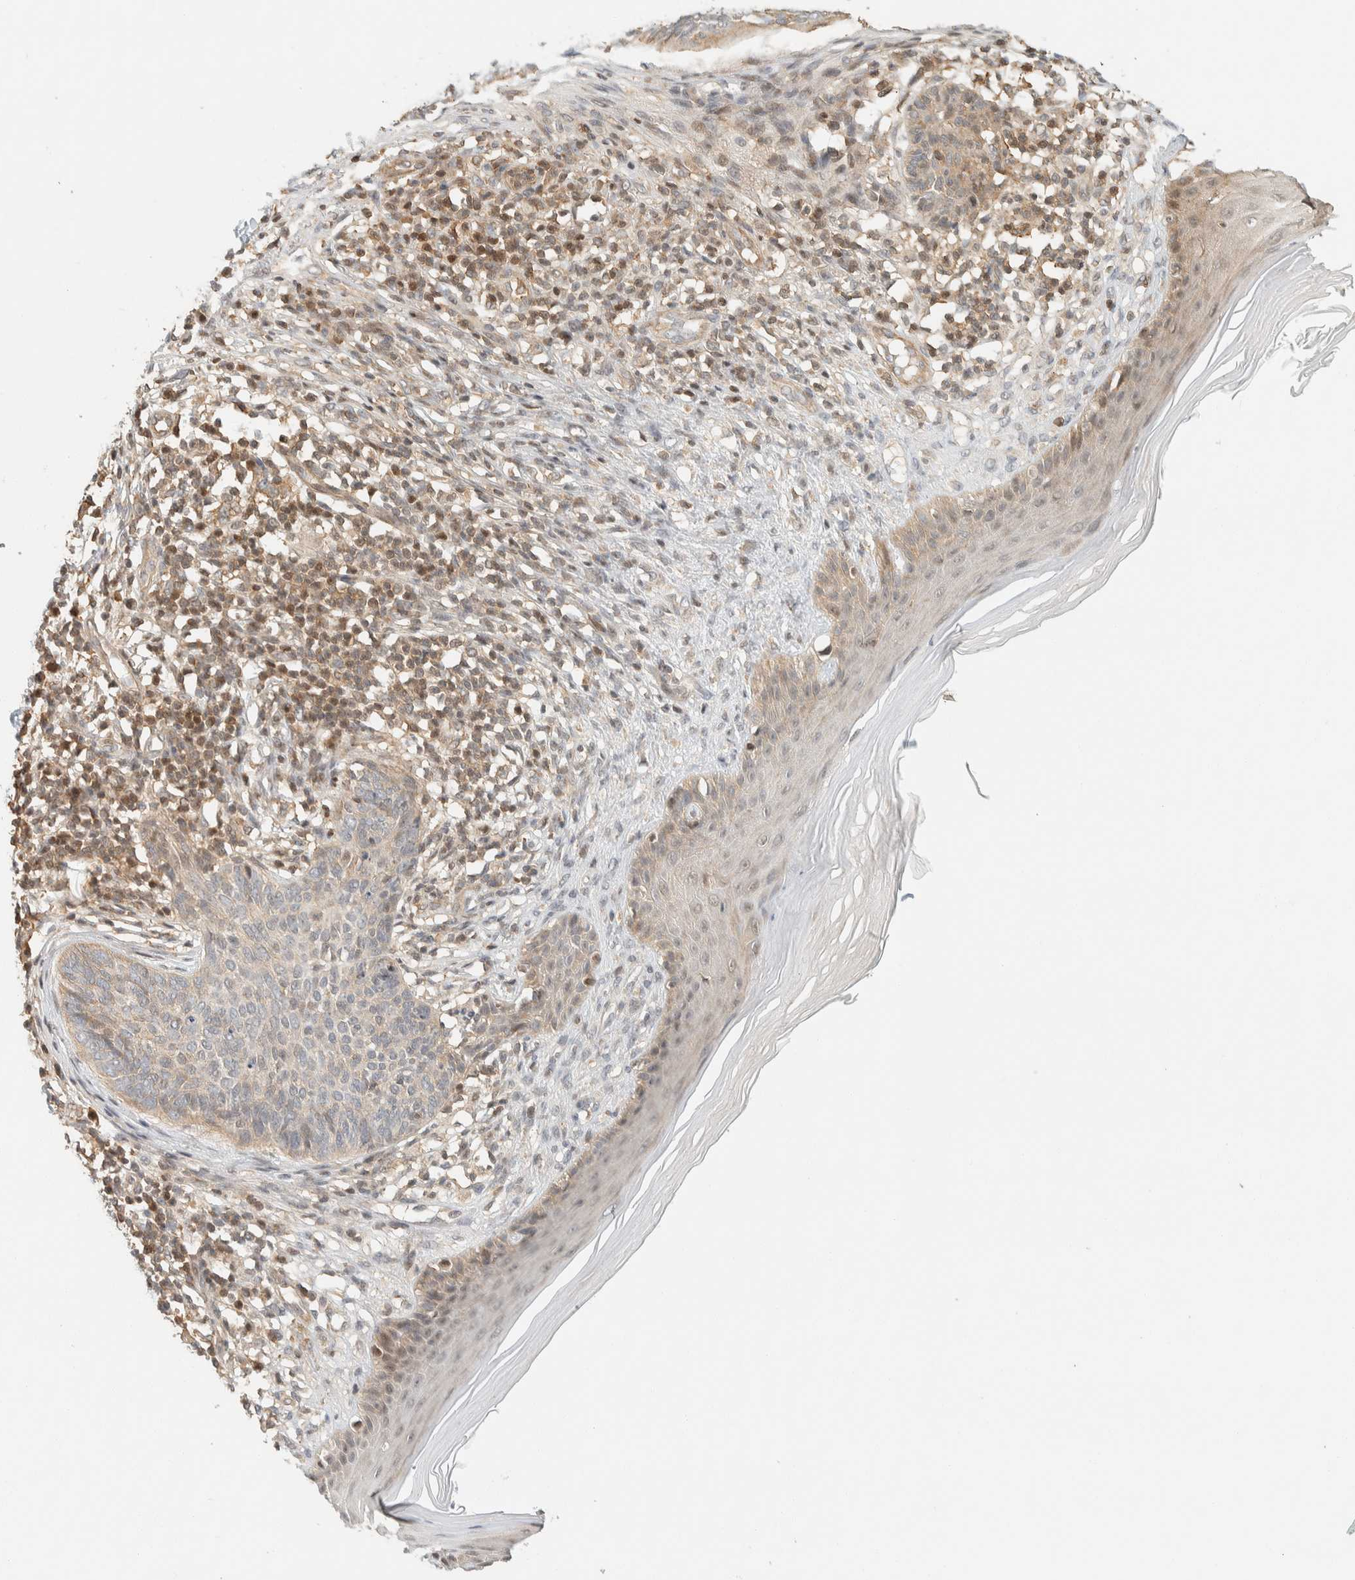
{"staining": {"intensity": "weak", "quantity": "25%-75%", "location": "cytoplasmic/membranous"}, "tissue": "skin cancer", "cell_type": "Tumor cells", "image_type": "cancer", "snomed": [{"axis": "morphology", "description": "Normal tissue, NOS"}, {"axis": "morphology", "description": "Basal cell carcinoma"}, {"axis": "topography", "description": "Skin"}], "caption": "This histopathology image shows immunohistochemistry (IHC) staining of human skin cancer, with low weak cytoplasmic/membranous positivity in about 25%-75% of tumor cells.", "gene": "ARFGEF1", "patient": {"sex": "male", "age": 50}}